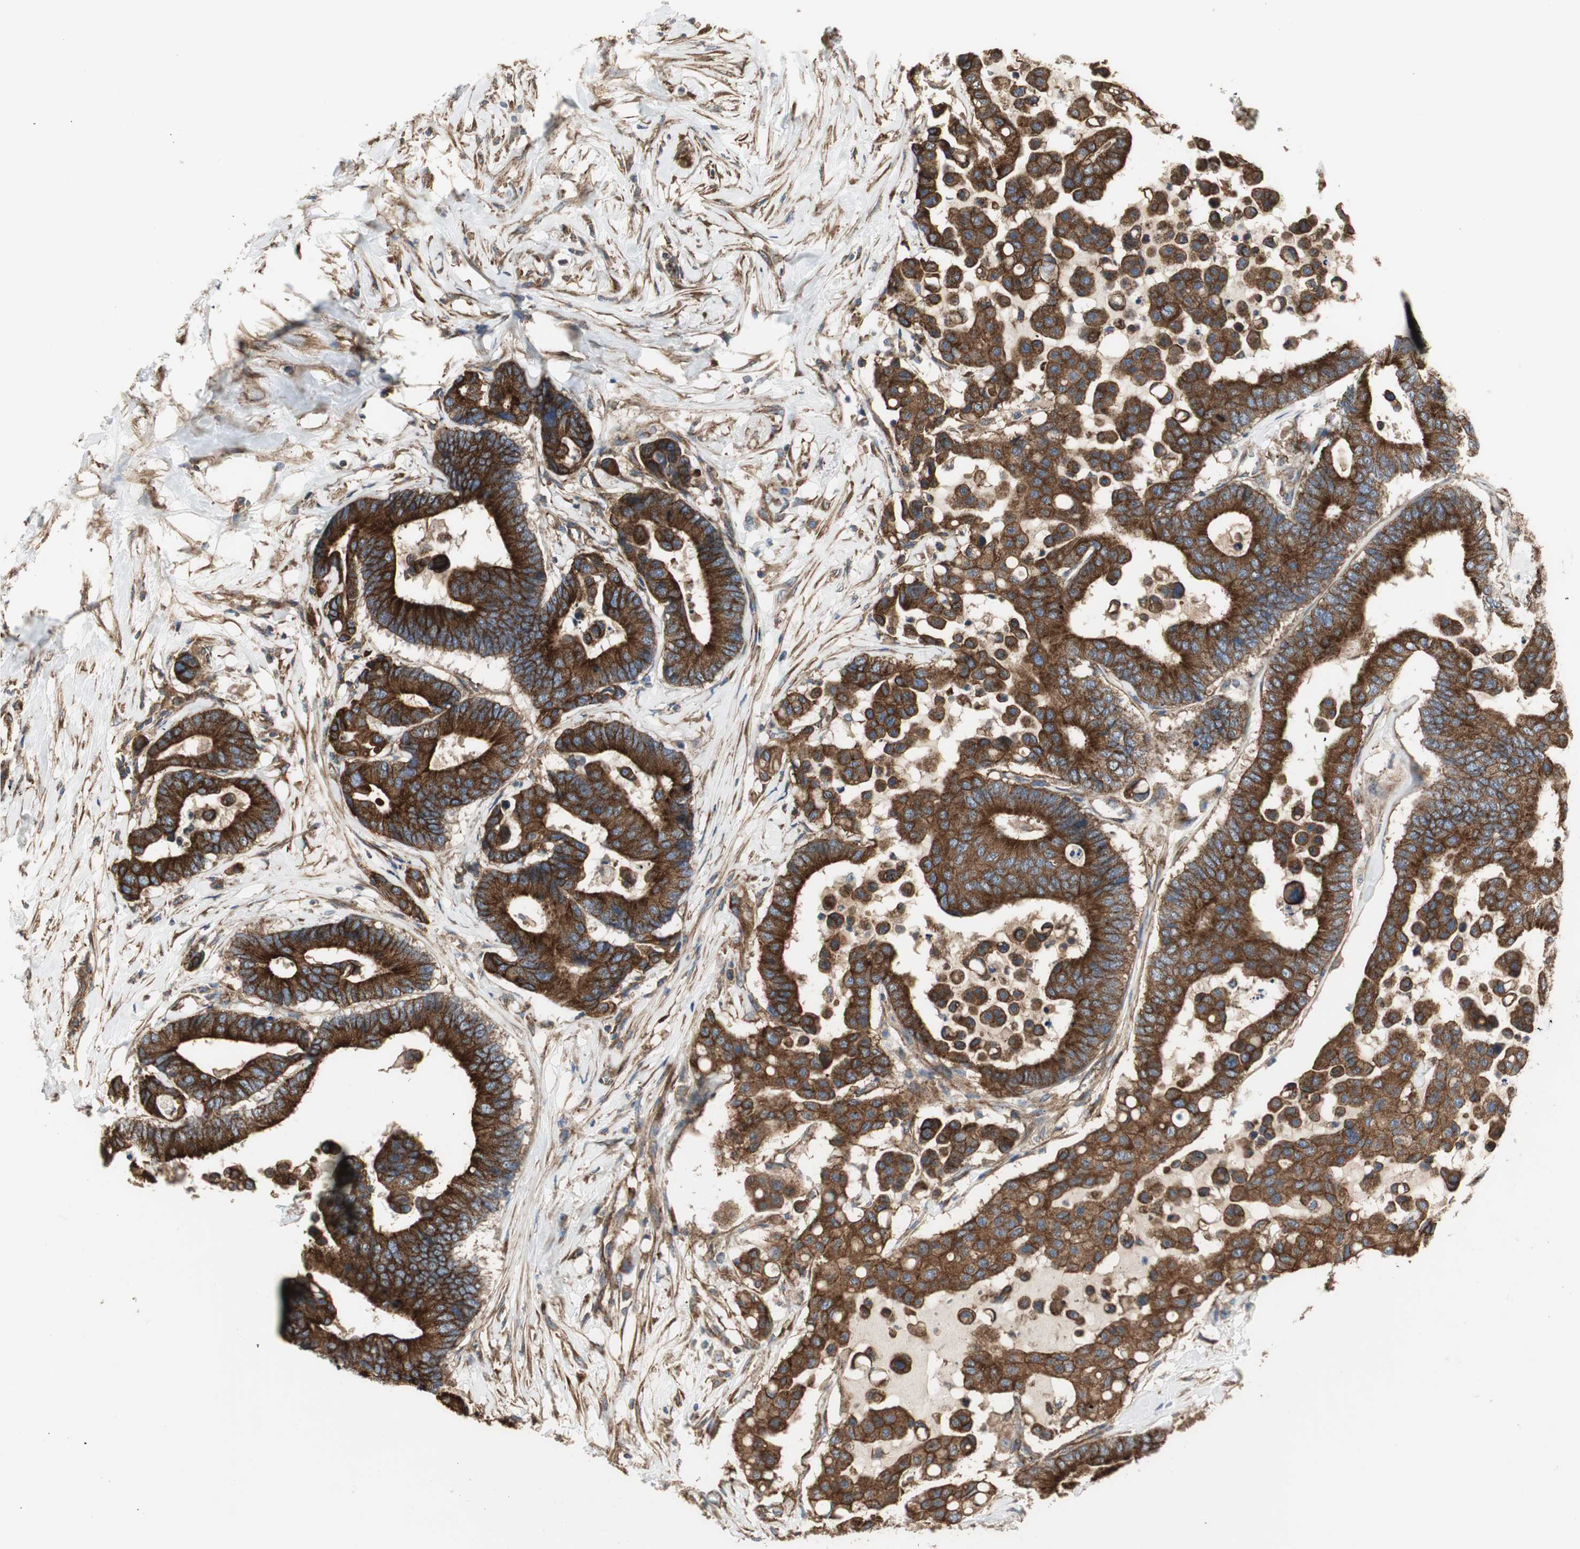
{"staining": {"intensity": "strong", "quantity": ">75%", "location": "cytoplasmic/membranous"}, "tissue": "colorectal cancer", "cell_type": "Tumor cells", "image_type": "cancer", "snomed": [{"axis": "morphology", "description": "Normal tissue, NOS"}, {"axis": "morphology", "description": "Adenocarcinoma, NOS"}, {"axis": "topography", "description": "Colon"}], "caption": "Brown immunohistochemical staining in adenocarcinoma (colorectal) shows strong cytoplasmic/membranous staining in approximately >75% of tumor cells. The staining was performed using DAB (3,3'-diaminobenzidine), with brown indicating positive protein expression. Nuclei are stained blue with hematoxylin.", "gene": "H6PD", "patient": {"sex": "male", "age": 82}}